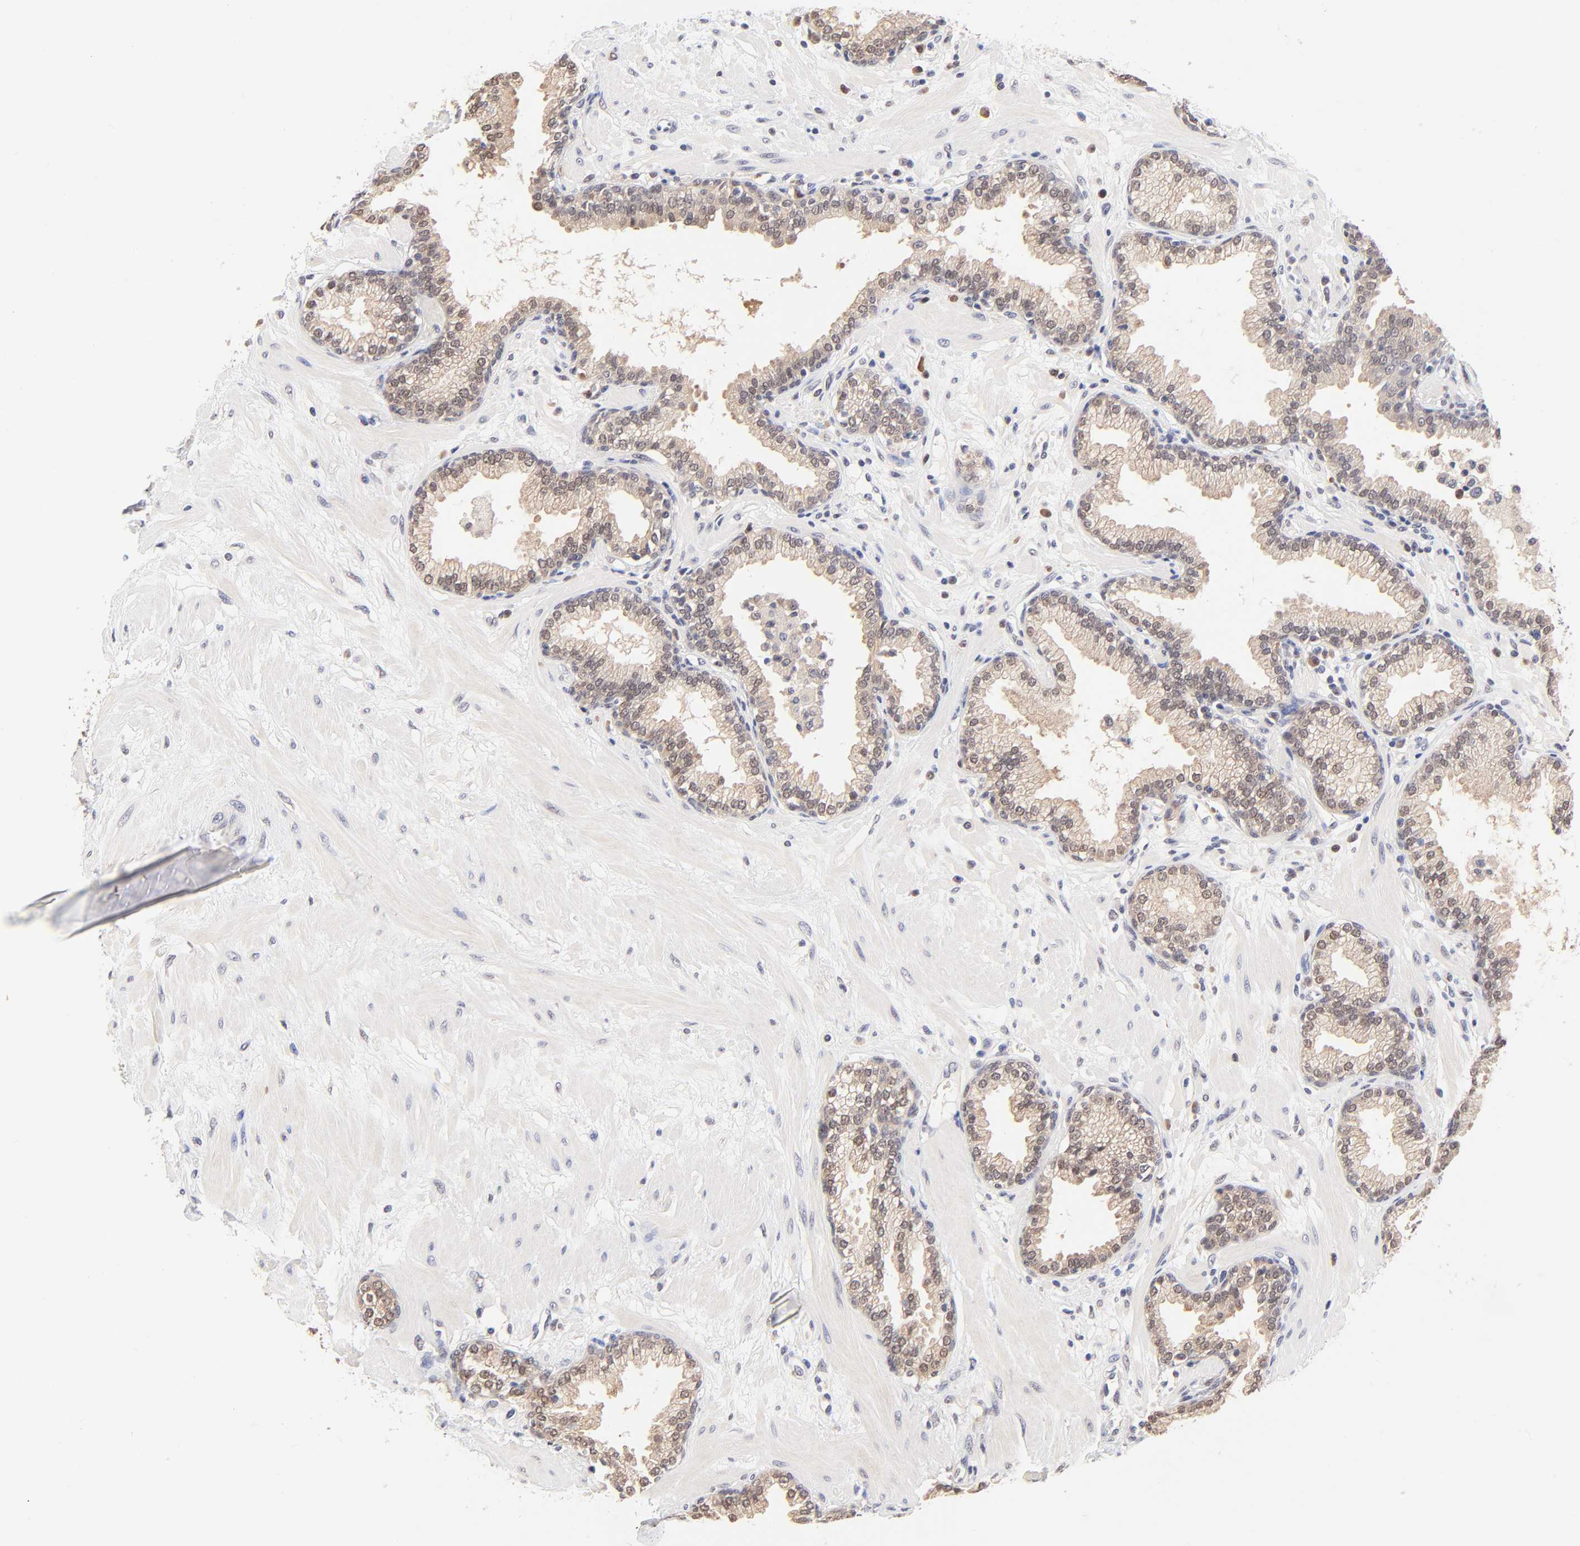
{"staining": {"intensity": "weak", "quantity": ">75%", "location": "cytoplasmic/membranous,nuclear"}, "tissue": "prostate", "cell_type": "Glandular cells", "image_type": "normal", "snomed": [{"axis": "morphology", "description": "Normal tissue, NOS"}, {"axis": "topography", "description": "Prostate"}], "caption": "Normal prostate shows weak cytoplasmic/membranous,nuclear positivity in approximately >75% of glandular cells.", "gene": "TXNL1", "patient": {"sex": "male", "age": 64}}